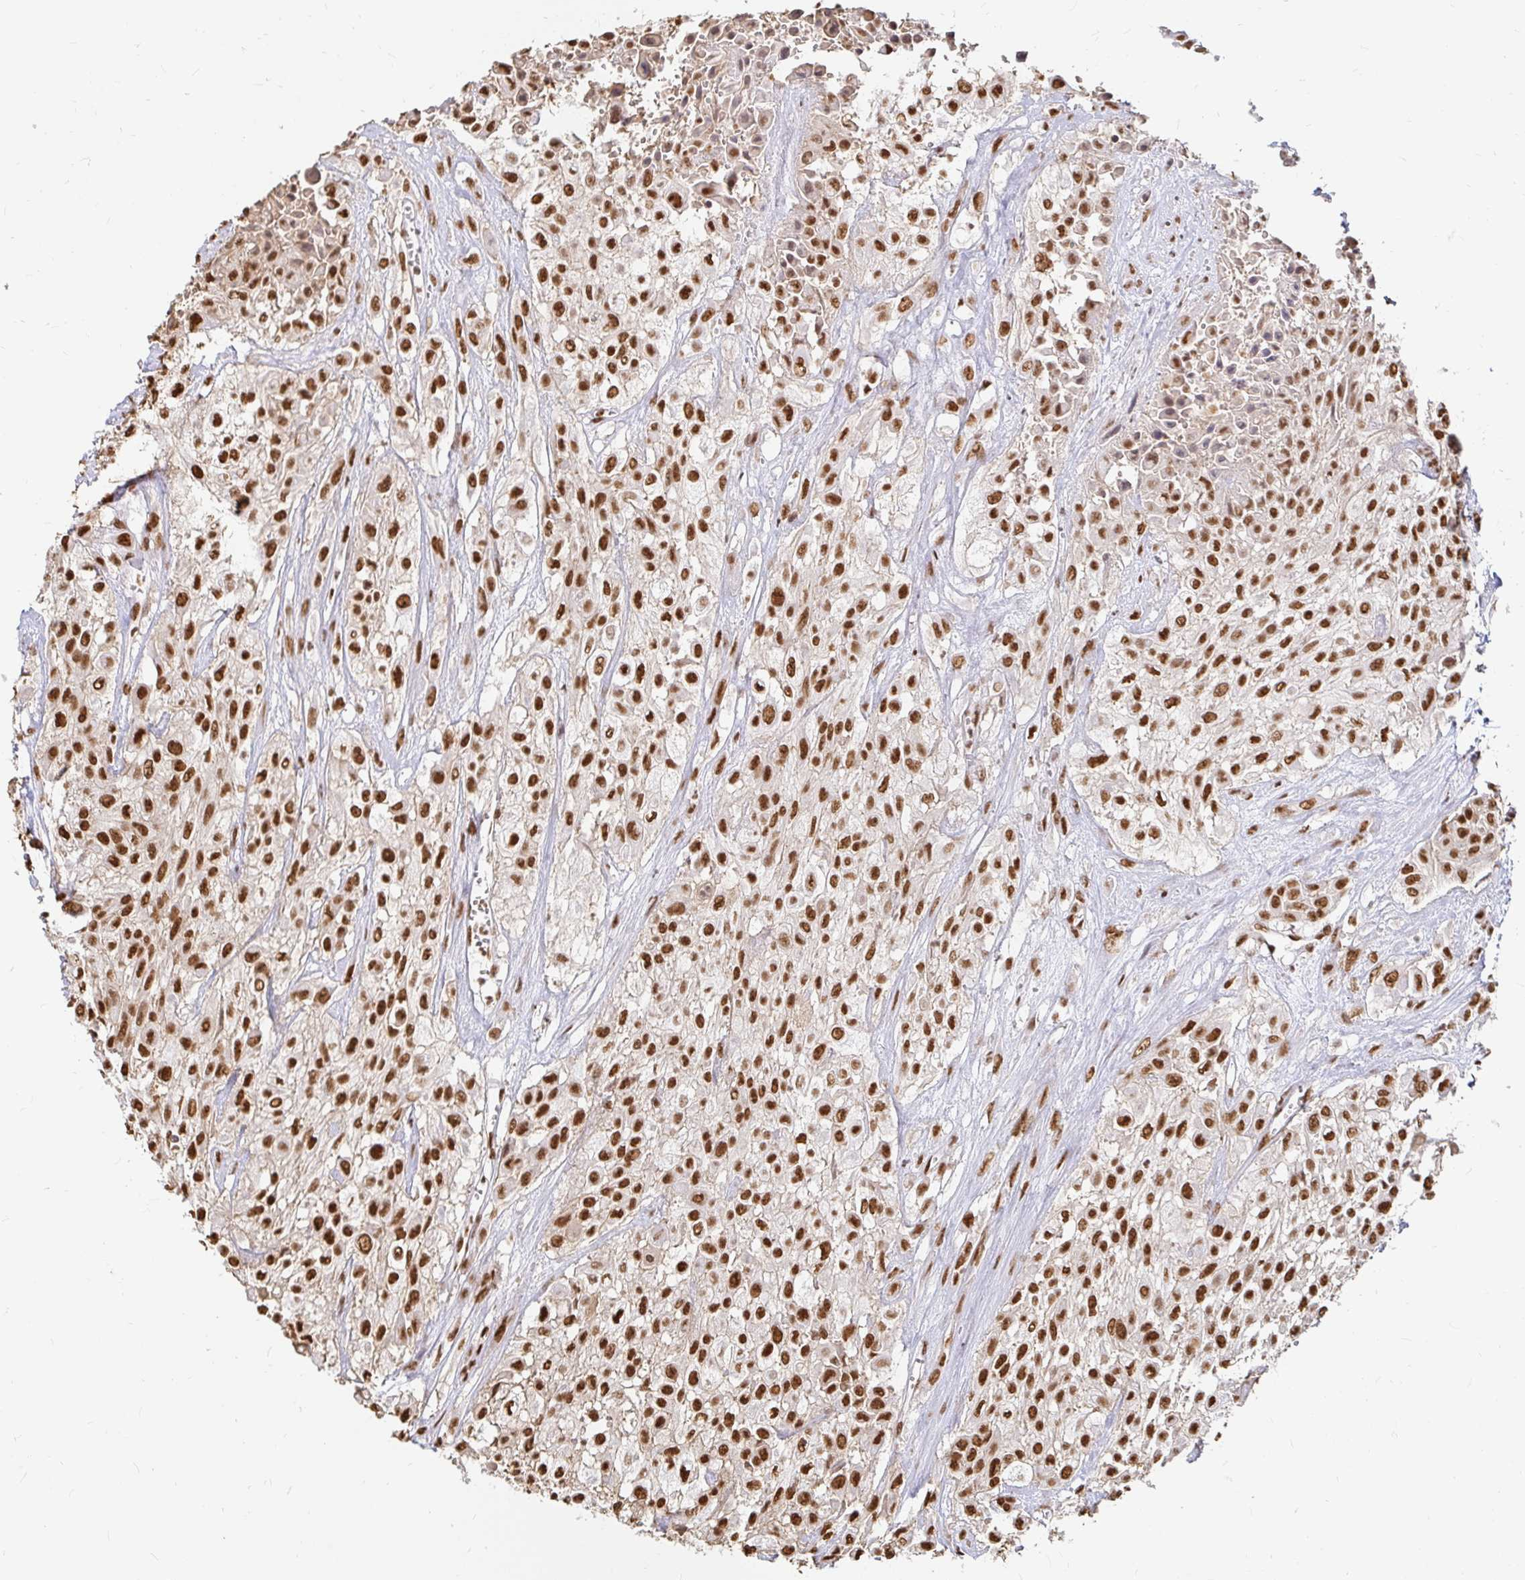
{"staining": {"intensity": "strong", "quantity": ">75%", "location": "nuclear"}, "tissue": "urothelial cancer", "cell_type": "Tumor cells", "image_type": "cancer", "snomed": [{"axis": "morphology", "description": "Urothelial carcinoma, High grade"}, {"axis": "topography", "description": "Urinary bladder"}], "caption": "A high-resolution image shows immunohistochemistry staining of high-grade urothelial carcinoma, which demonstrates strong nuclear positivity in approximately >75% of tumor cells. Ihc stains the protein in brown and the nuclei are stained blue.", "gene": "HNRNPU", "patient": {"sex": "male", "age": 57}}